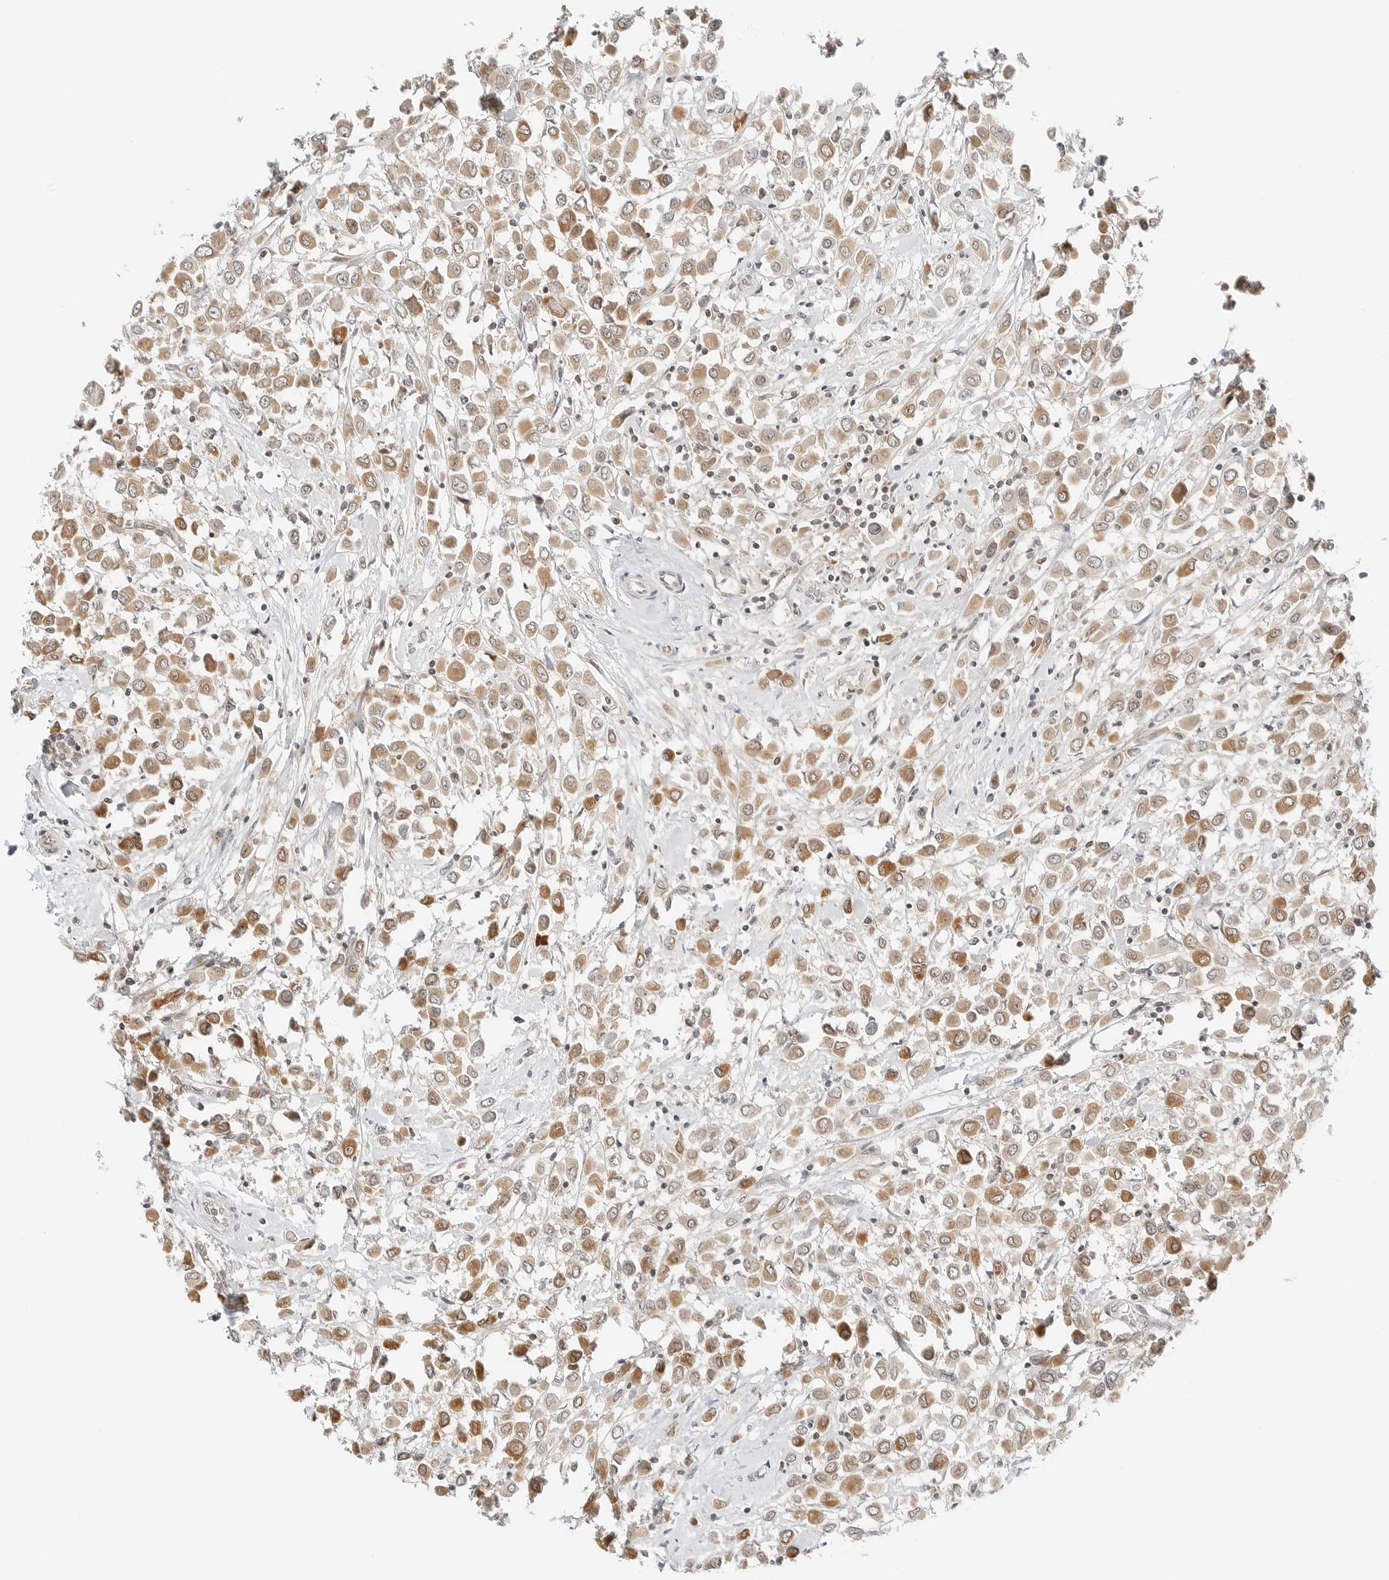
{"staining": {"intensity": "moderate", "quantity": ">75%", "location": "cytoplasmic/membranous"}, "tissue": "breast cancer", "cell_type": "Tumor cells", "image_type": "cancer", "snomed": [{"axis": "morphology", "description": "Duct carcinoma"}, {"axis": "topography", "description": "Breast"}], "caption": "Breast cancer stained with DAB IHC reveals medium levels of moderate cytoplasmic/membranous positivity in about >75% of tumor cells.", "gene": "IQCC", "patient": {"sex": "female", "age": 61}}